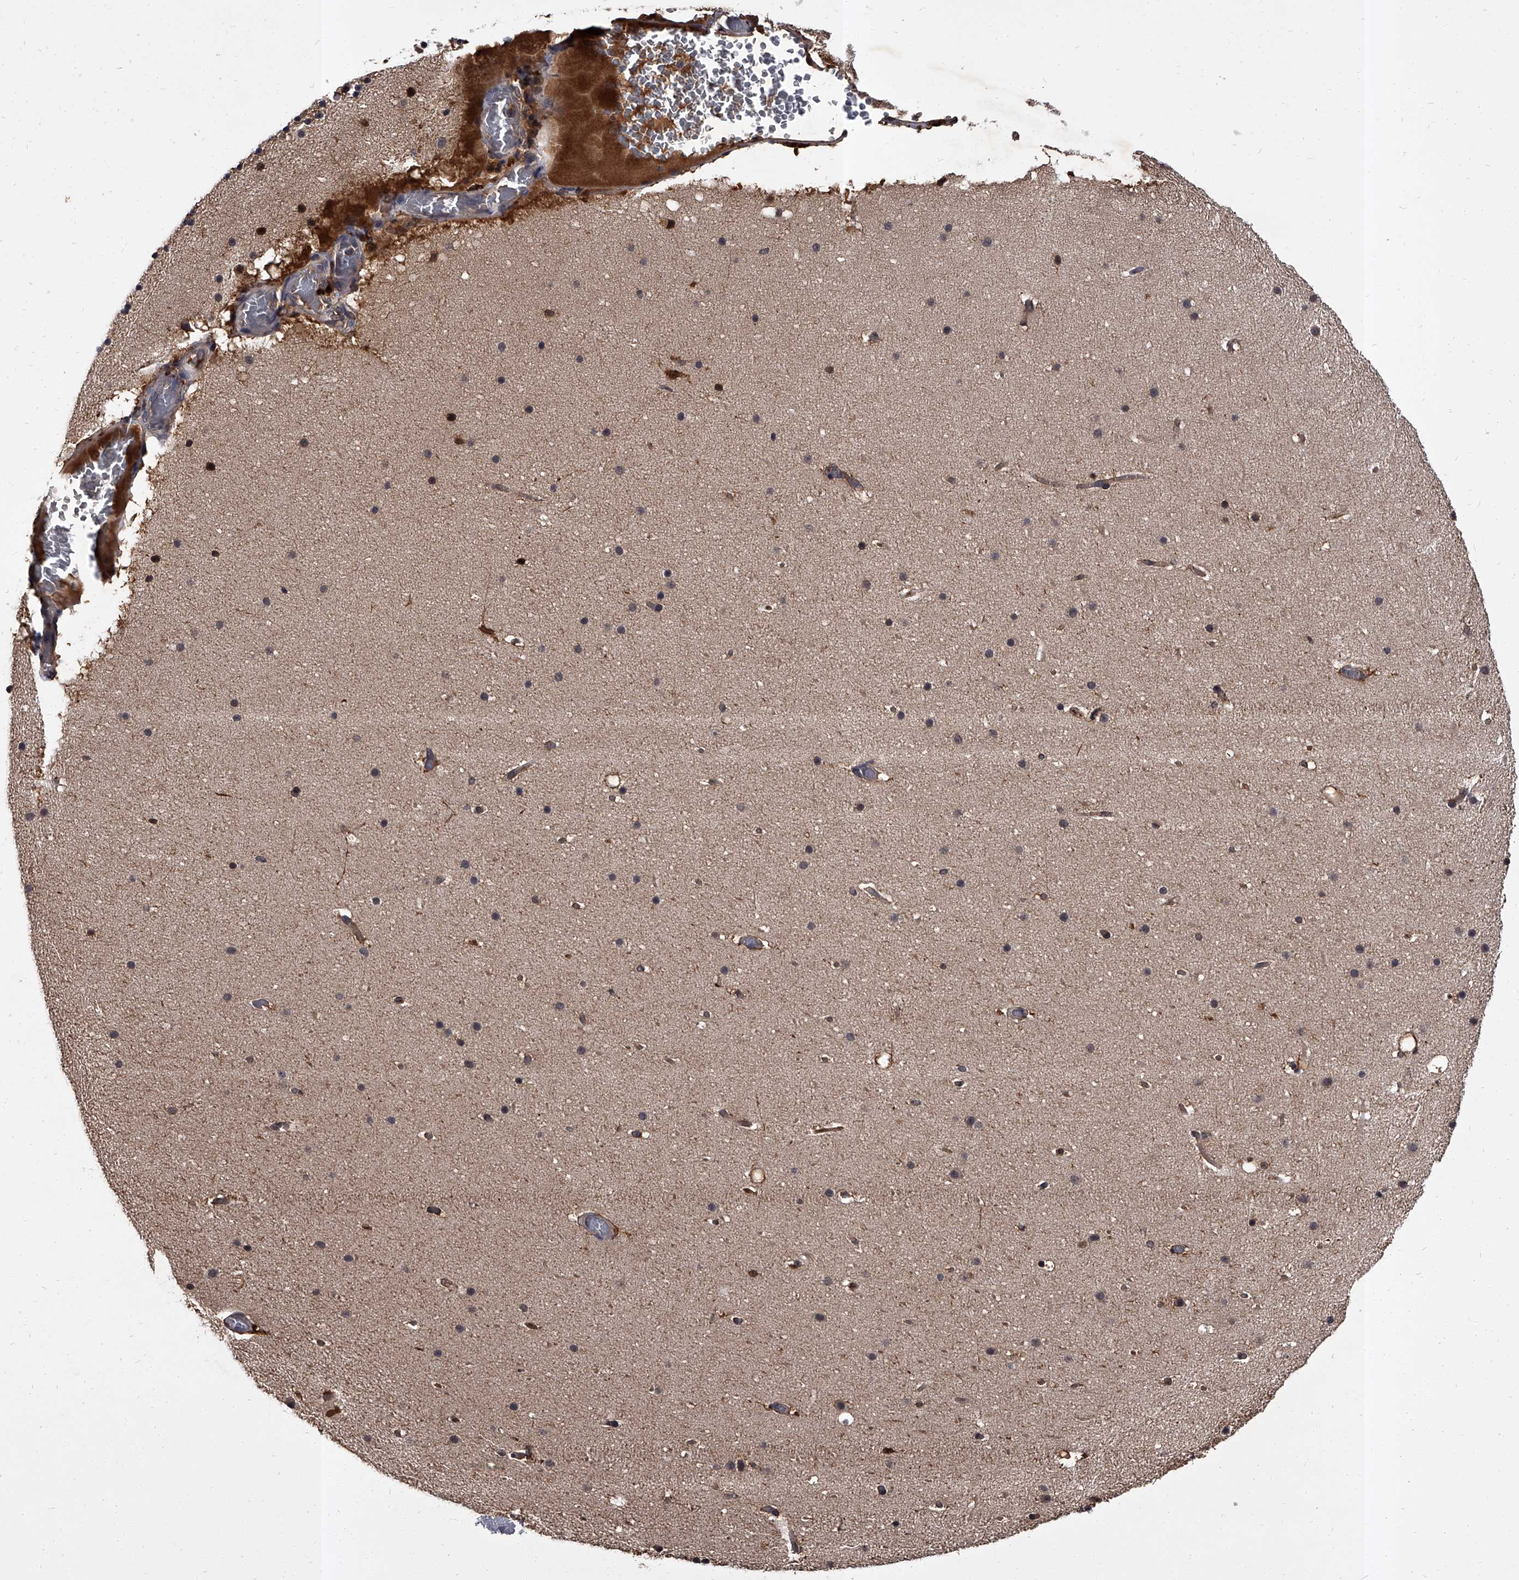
{"staining": {"intensity": "moderate", "quantity": ">75%", "location": "cytoplasmic/membranous"}, "tissue": "cerebellum", "cell_type": "Cells in granular layer", "image_type": "normal", "snomed": [{"axis": "morphology", "description": "Normal tissue, NOS"}, {"axis": "topography", "description": "Cerebellum"}], "caption": "IHC staining of unremarkable cerebellum, which demonstrates medium levels of moderate cytoplasmic/membranous positivity in about >75% of cells in granular layer indicating moderate cytoplasmic/membranous protein positivity. The staining was performed using DAB (3,3'-diaminobenzidine) (brown) for protein detection and nuclei were counterstained in hematoxylin (blue).", "gene": "SLC18B1", "patient": {"sex": "male", "age": 57}}